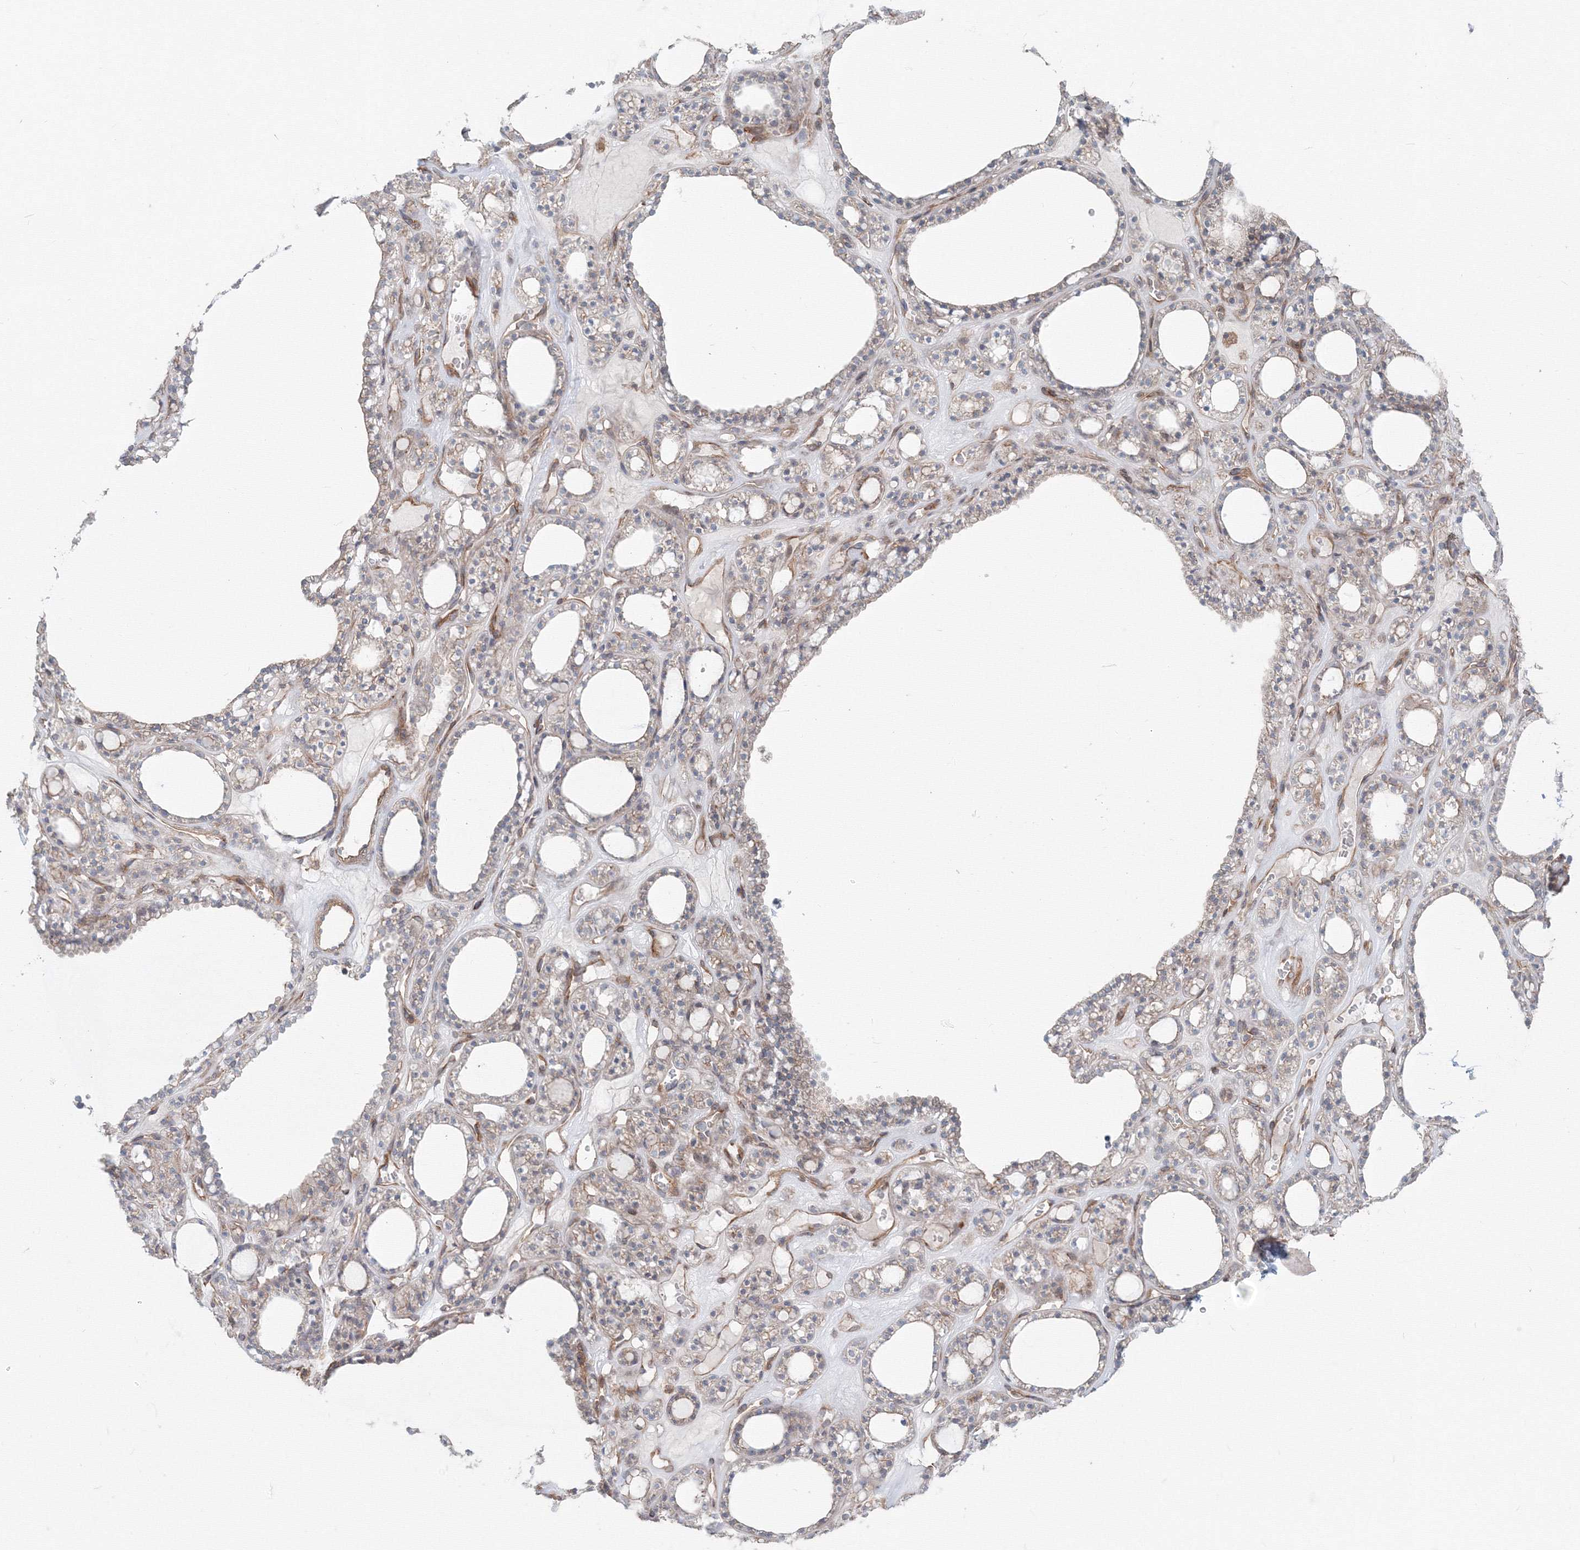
{"staining": {"intensity": "moderate", "quantity": "<25%", "location": "cytoplasmic/membranous"}, "tissue": "thyroid gland", "cell_type": "Glandular cells", "image_type": "normal", "snomed": [{"axis": "morphology", "description": "Normal tissue, NOS"}, {"axis": "topography", "description": "Thyroid gland"}], "caption": "High-magnification brightfield microscopy of benign thyroid gland stained with DAB (brown) and counterstained with hematoxylin (blue). glandular cells exhibit moderate cytoplasmic/membranous expression is appreciated in approximately<25% of cells.", "gene": "SH3PXD2A", "patient": {"sex": "female", "age": 28}}